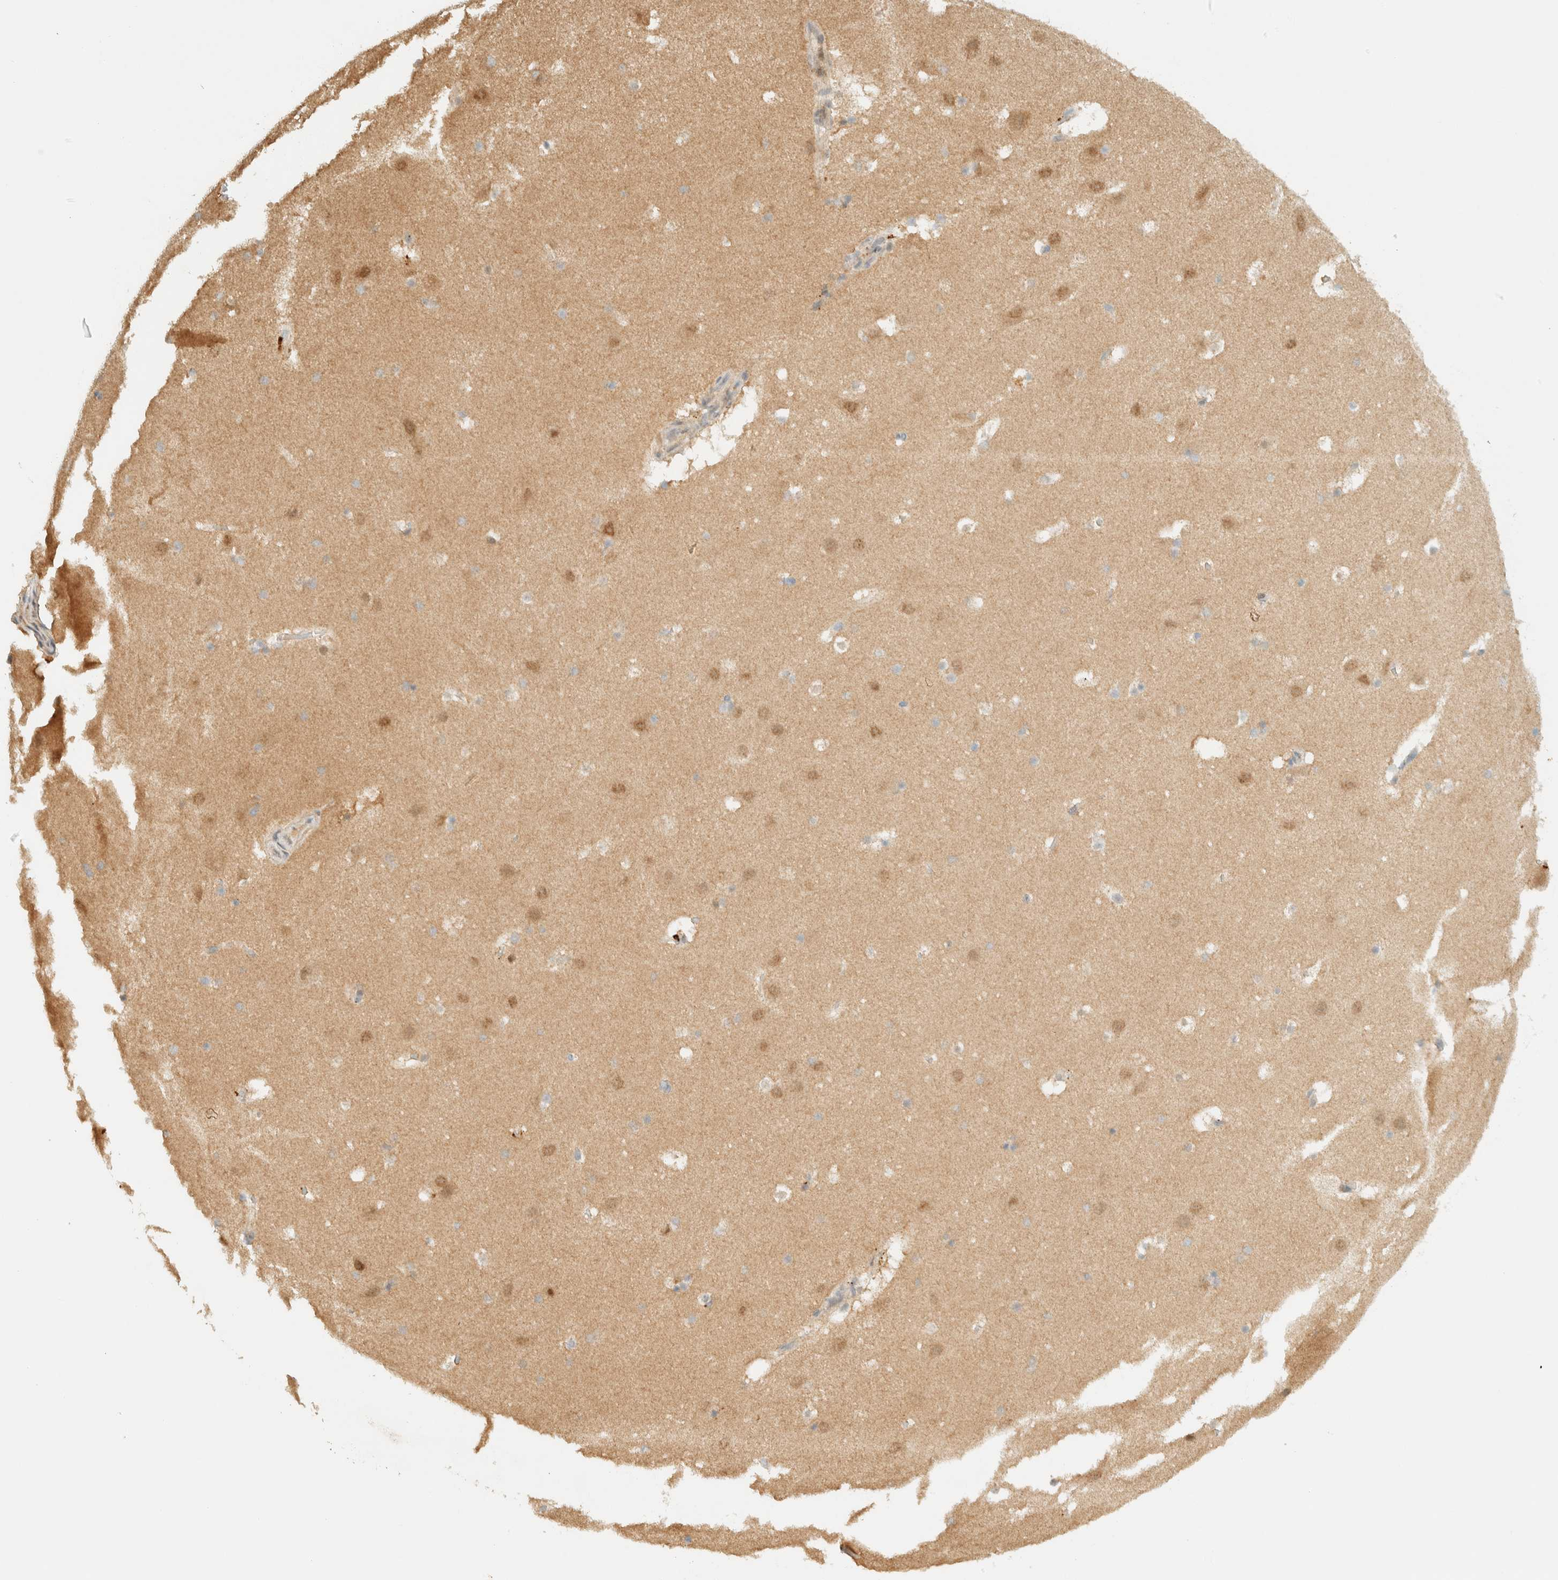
{"staining": {"intensity": "weak", "quantity": "<25%", "location": "cytoplasmic/membranous"}, "tissue": "hippocampus", "cell_type": "Glial cells", "image_type": "normal", "snomed": [{"axis": "morphology", "description": "Normal tissue, NOS"}, {"axis": "topography", "description": "Hippocampus"}], "caption": "IHC image of unremarkable human hippocampus stained for a protein (brown), which reveals no staining in glial cells.", "gene": "ZBTB34", "patient": {"sex": "male", "age": 45}}